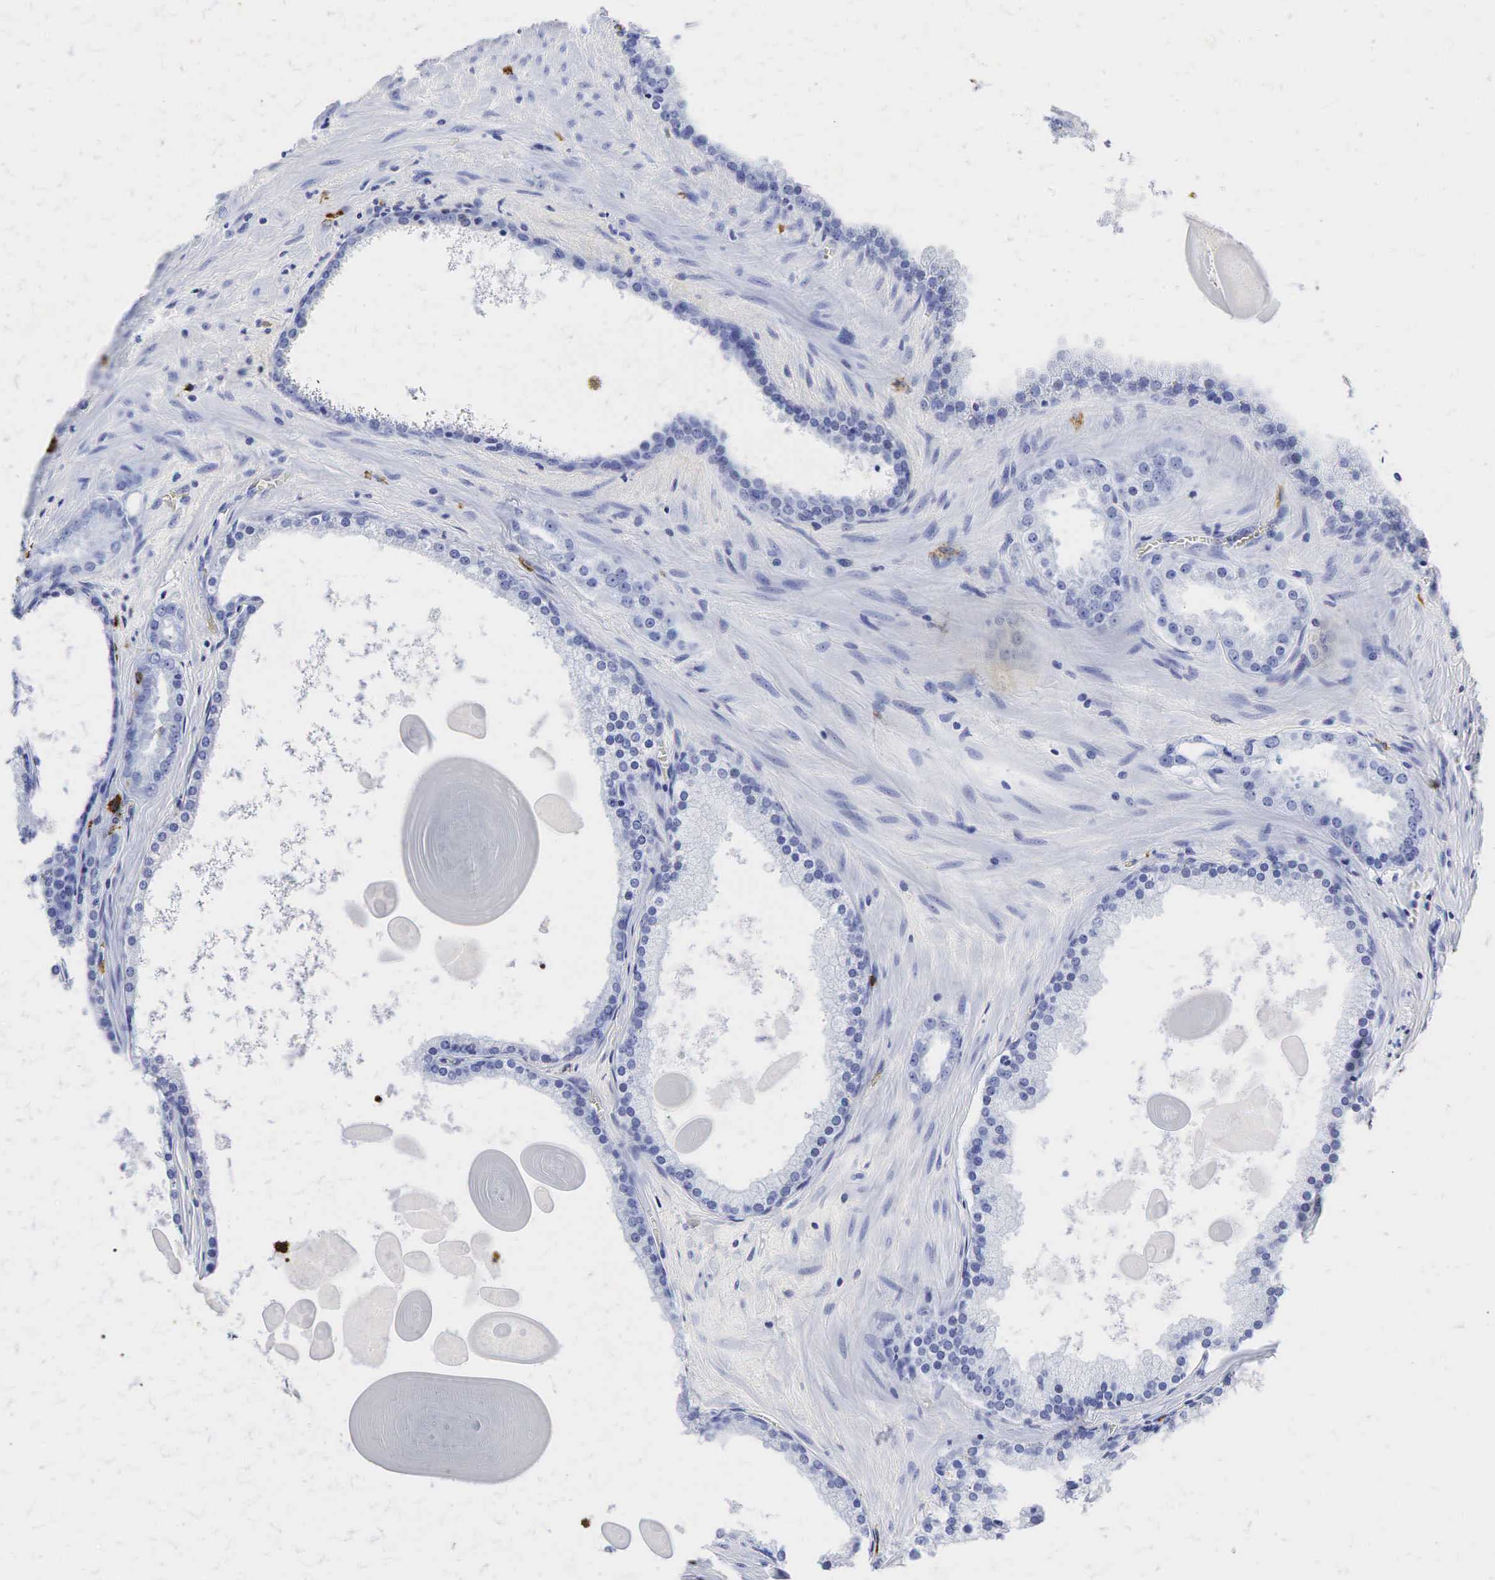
{"staining": {"intensity": "negative", "quantity": "none", "location": "none"}, "tissue": "prostate cancer", "cell_type": "Tumor cells", "image_type": "cancer", "snomed": [{"axis": "morphology", "description": "Adenocarcinoma, Medium grade"}, {"axis": "topography", "description": "Prostate"}], "caption": "This photomicrograph is of prostate adenocarcinoma (medium-grade) stained with immunohistochemistry (IHC) to label a protein in brown with the nuclei are counter-stained blue. There is no staining in tumor cells.", "gene": "LYZ", "patient": {"sex": "male", "age": 60}}